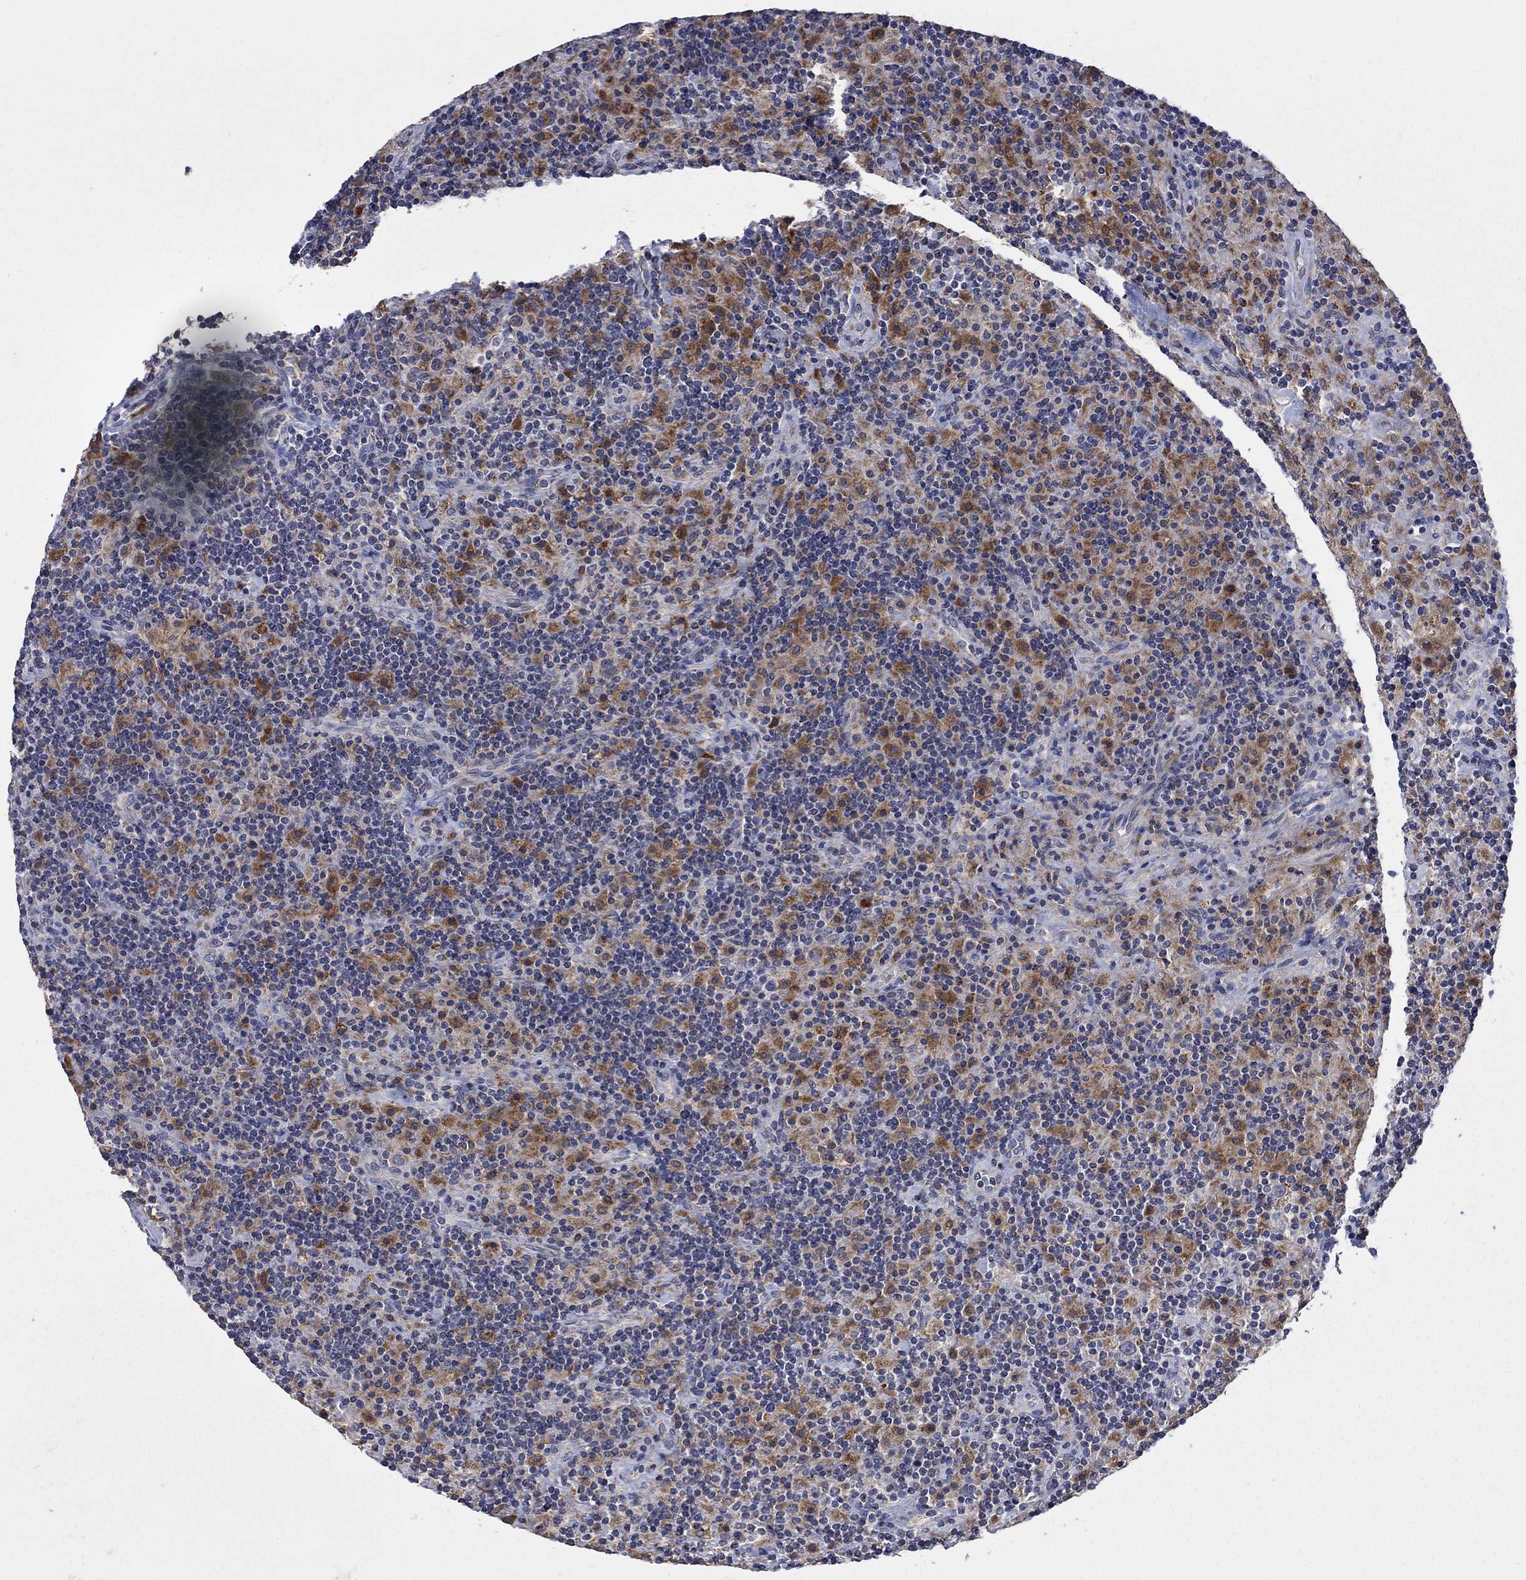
{"staining": {"intensity": "moderate", "quantity": ">75%", "location": "cytoplasmic/membranous"}, "tissue": "lymphoma", "cell_type": "Tumor cells", "image_type": "cancer", "snomed": [{"axis": "morphology", "description": "Hodgkin's disease, NOS"}, {"axis": "topography", "description": "Lymph node"}], "caption": "A brown stain shows moderate cytoplasmic/membranous positivity of a protein in human lymphoma tumor cells.", "gene": "UGT8", "patient": {"sex": "male", "age": 70}}